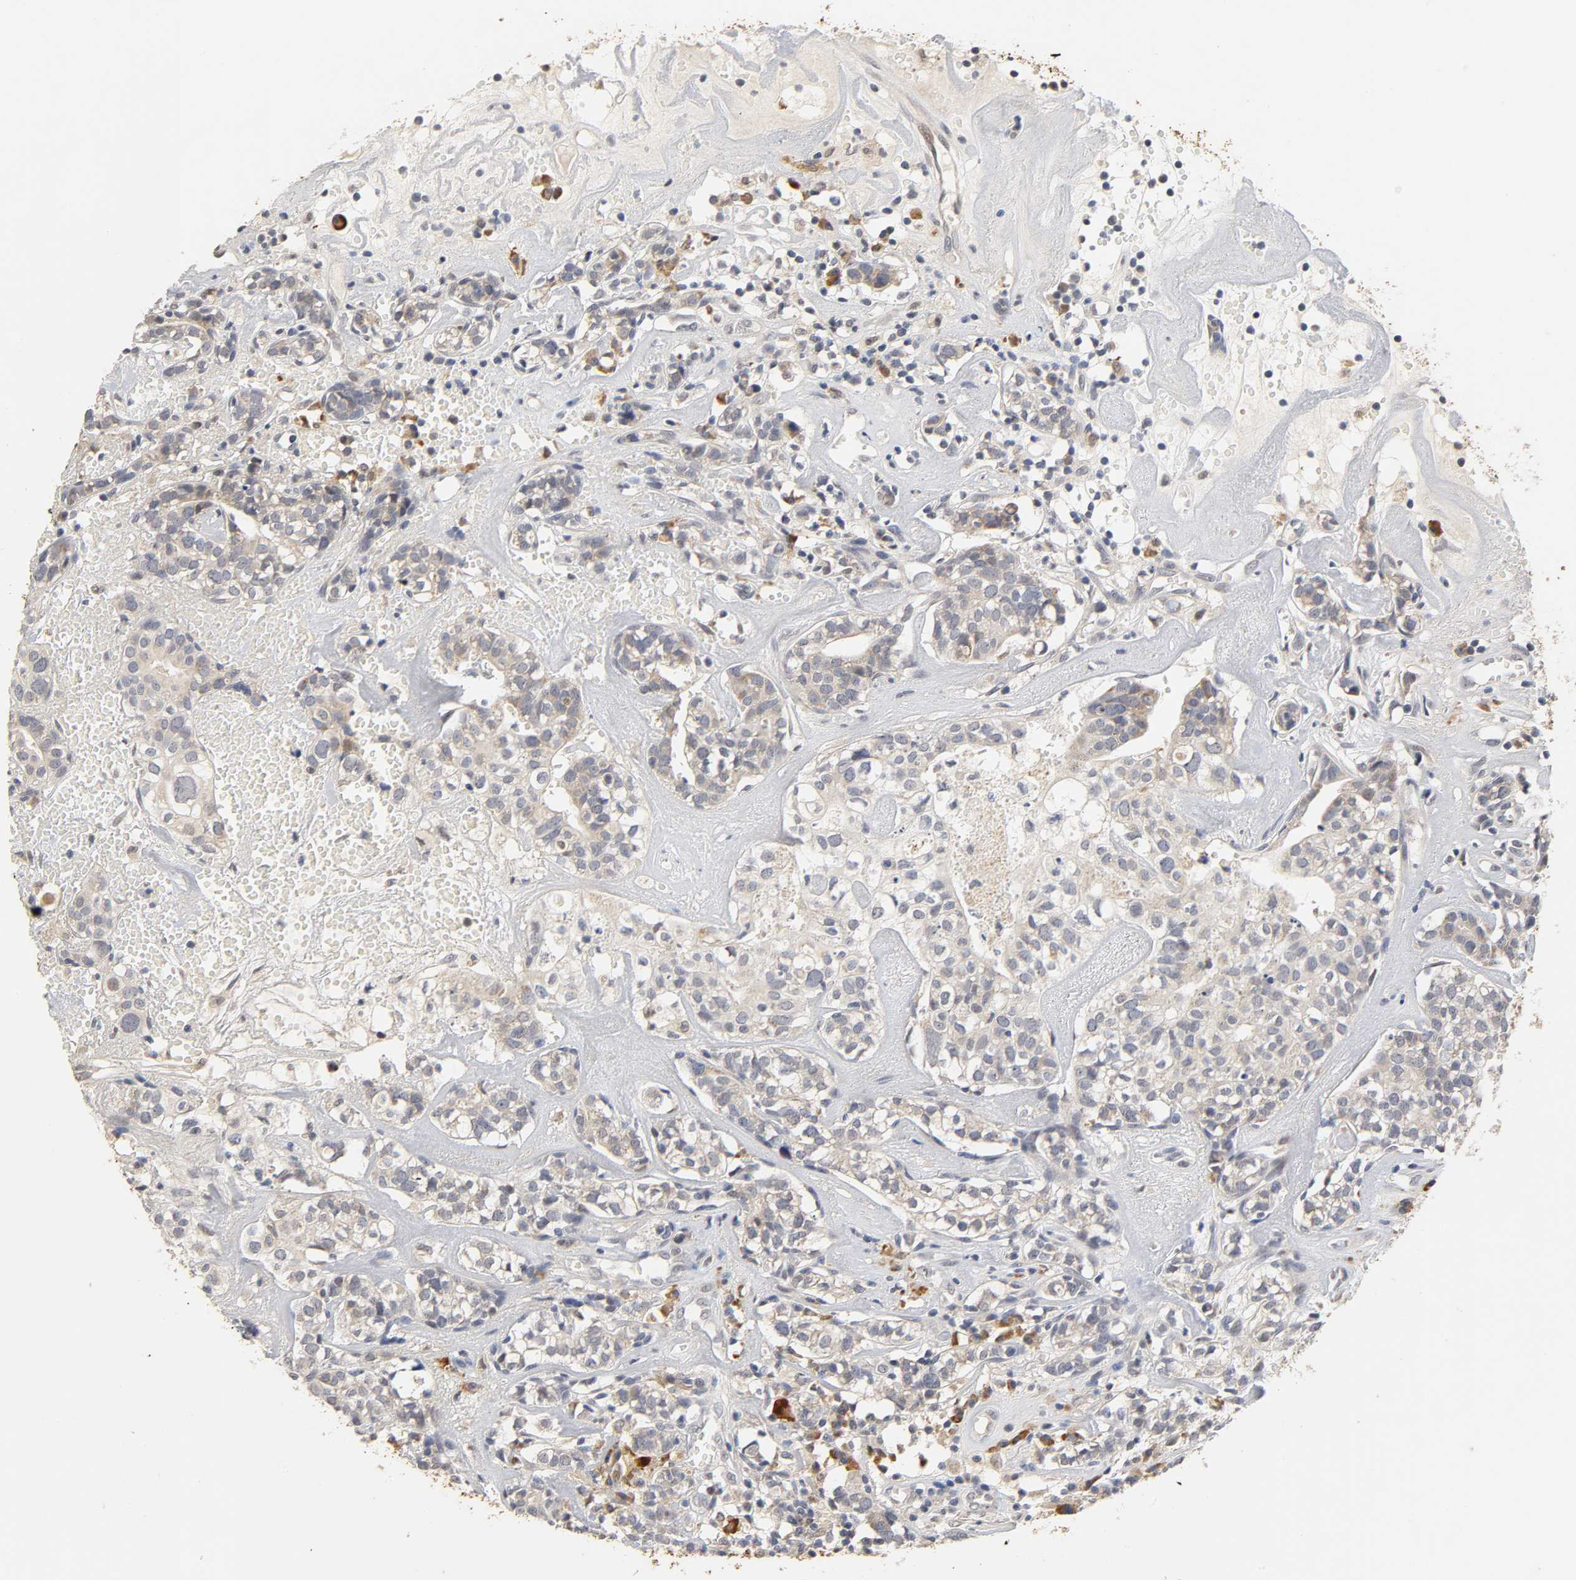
{"staining": {"intensity": "moderate", "quantity": ">75%", "location": "cytoplasmic/membranous"}, "tissue": "head and neck cancer", "cell_type": "Tumor cells", "image_type": "cancer", "snomed": [{"axis": "morphology", "description": "Adenocarcinoma, NOS"}, {"axis": "topography", "description": "Salivary gland"}, {"axis": "topography", "description": "Head-Neck"}], "caption": "This photomicrograph displays immunohistochemistry staining of head and neck cancer (adenocarcinoma), with medium moderate cytoplasmic/membranous positivity in about >75% of tumor cells.", "gene": "GSTZ1", "patient": {"sex": "female", "age": 65}}